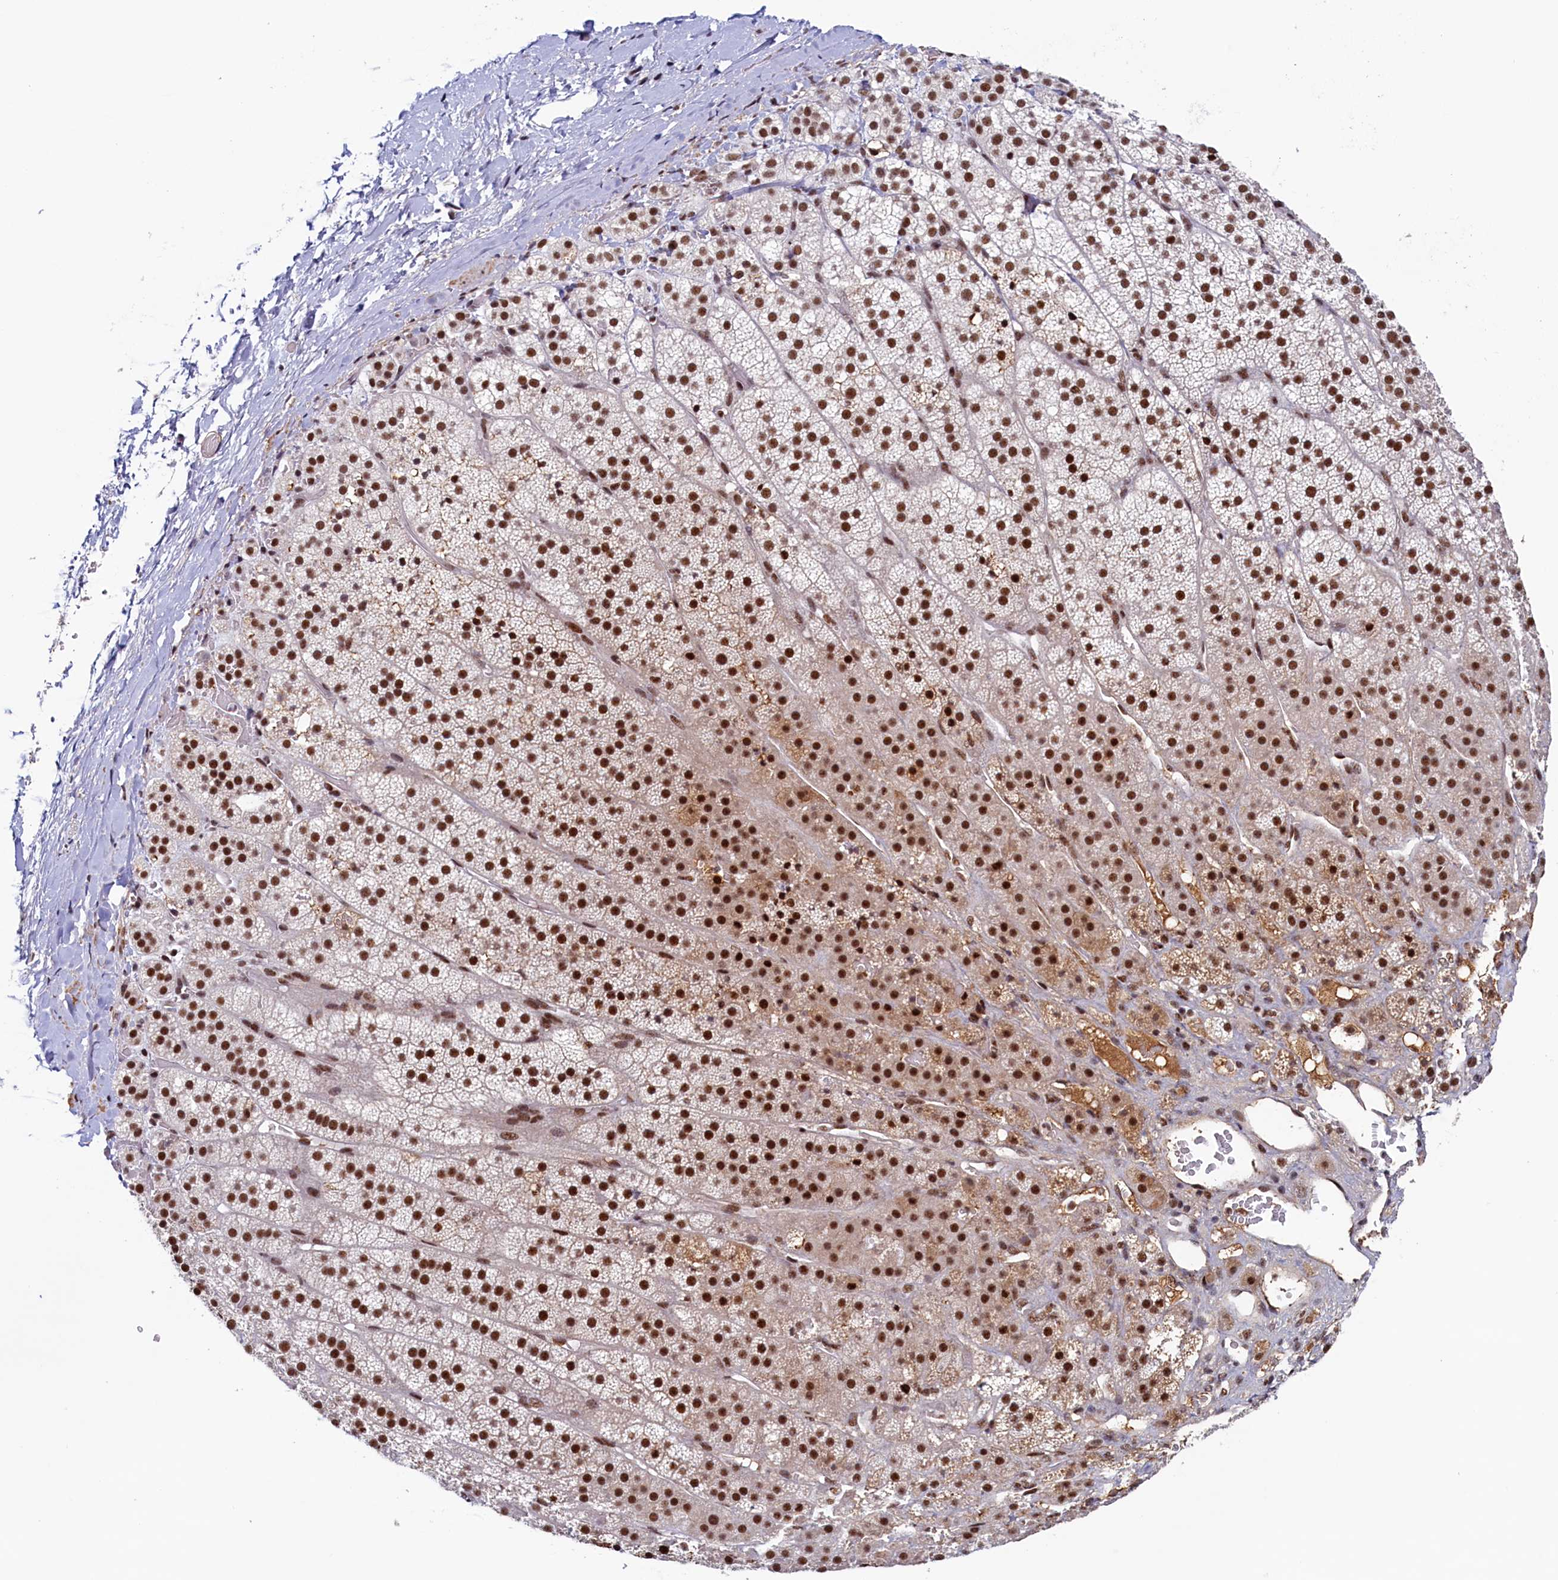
{"staining": {"intensity": "strong", "quantity": ">75%", "location": "nuclear"}, "tissue": "adrenal gland", "cell_type": "Glandular cells", "image_type": "normal", "snomed": [{"axis": "morphology", "description": "Normal tissue, NOS"}, {"axis": "topography", "description": "Adrenal gland"}], "caption": "This micrograph demonstrates immunohistochemistry staining of normal adrenal gland, with high strong nuclear positivity in about >75% of glandular cells.", "gene": "ZC3H18", "patient": {"sex": "female", "age": 44}}